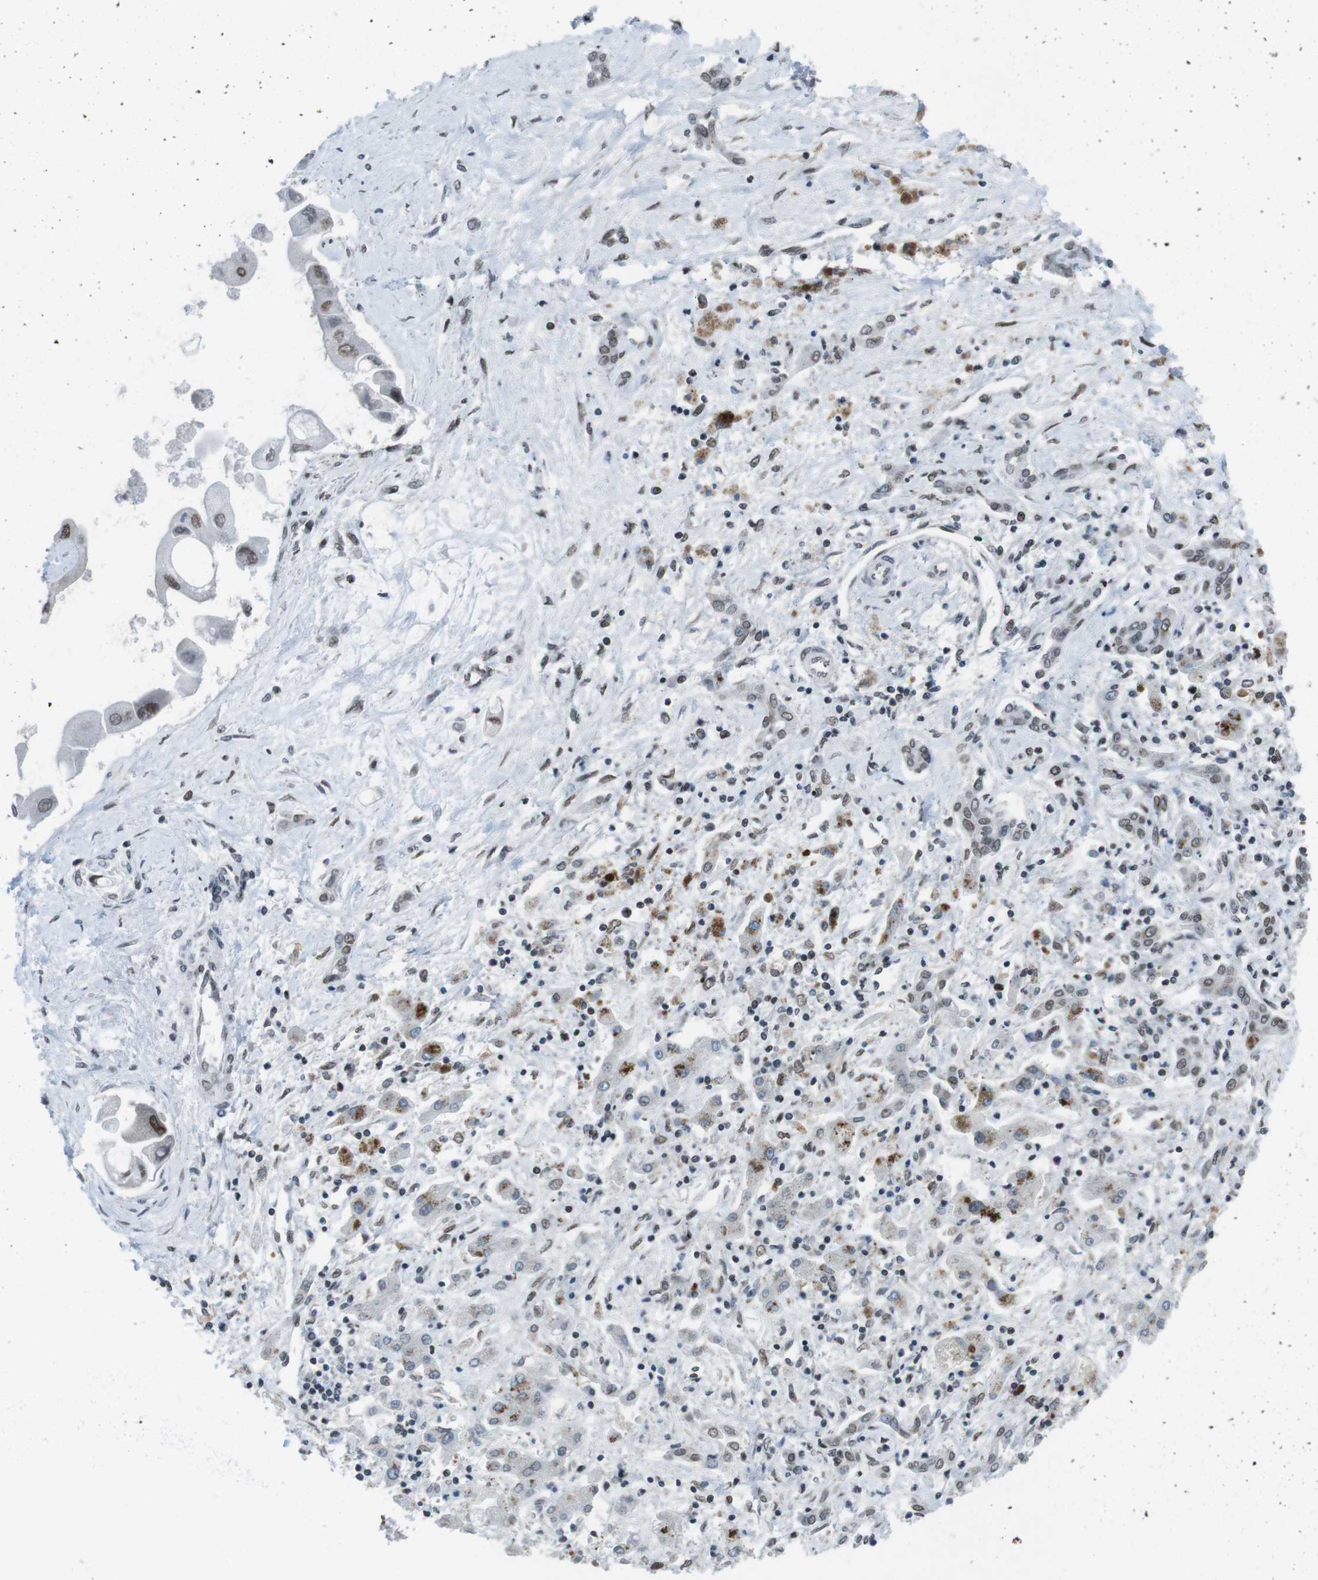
{"staining": {"intensity": "moderate", "quantity": ">75%", "location": "nuclear"}, "tissue": "liver cancer", "cell_type": "Tumor cells", "image_type": "cancer", "snomed": [{"axis": "morphology", "description": "Cholangiocarcinoma"}, {"axis": "topography", "description": "Liver"}], "caption": "Moderate nuclear expression for a protein is appreciated in approximately >75% of tumor cells of liver cancer (cholangiocarcinoma) using immunohistochemistry.", "gene": "MAD1L1", "patient": {"sex": "male", "age": 50}}